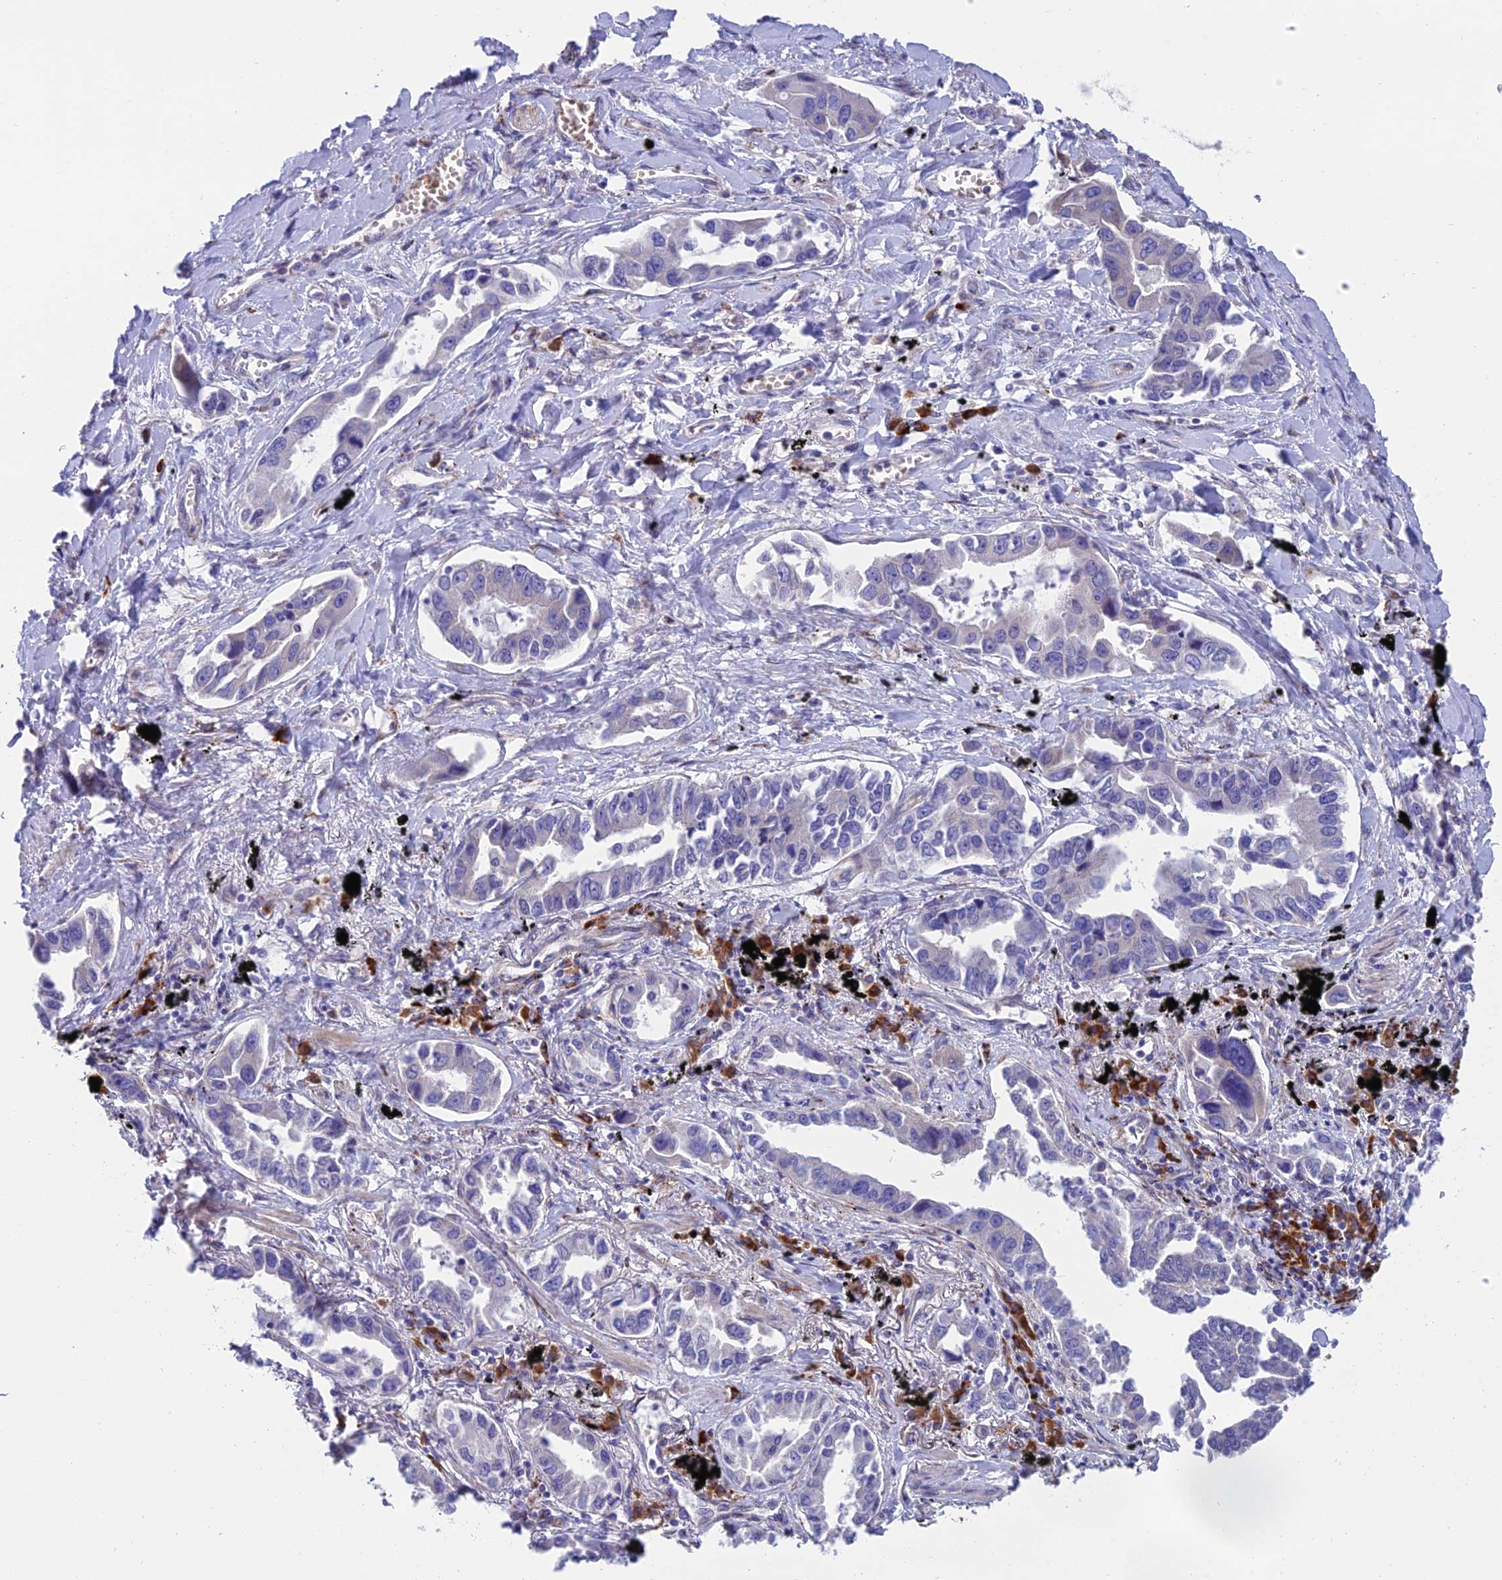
{"staining": {"intensity": "negative", "quantity": "none", "location": "none"}, "tissue": "lung cancer", "cell_type": "Tumor cells", "image_type": "cancer", "snomed": [{"axis": "morphology", "description": "Adenocarcinoma, NOS"}, {"axis": "topography", "description": "Lung"}], "caption": "Immunohistochemistry photomicrograph of neoplastic tissue: adenocarcinoma (lung) stained with DAB exhibits no significant protein staining in tumor cells.", "gene": "MACIR", "patient": {"sex": "male", "age": 67}}